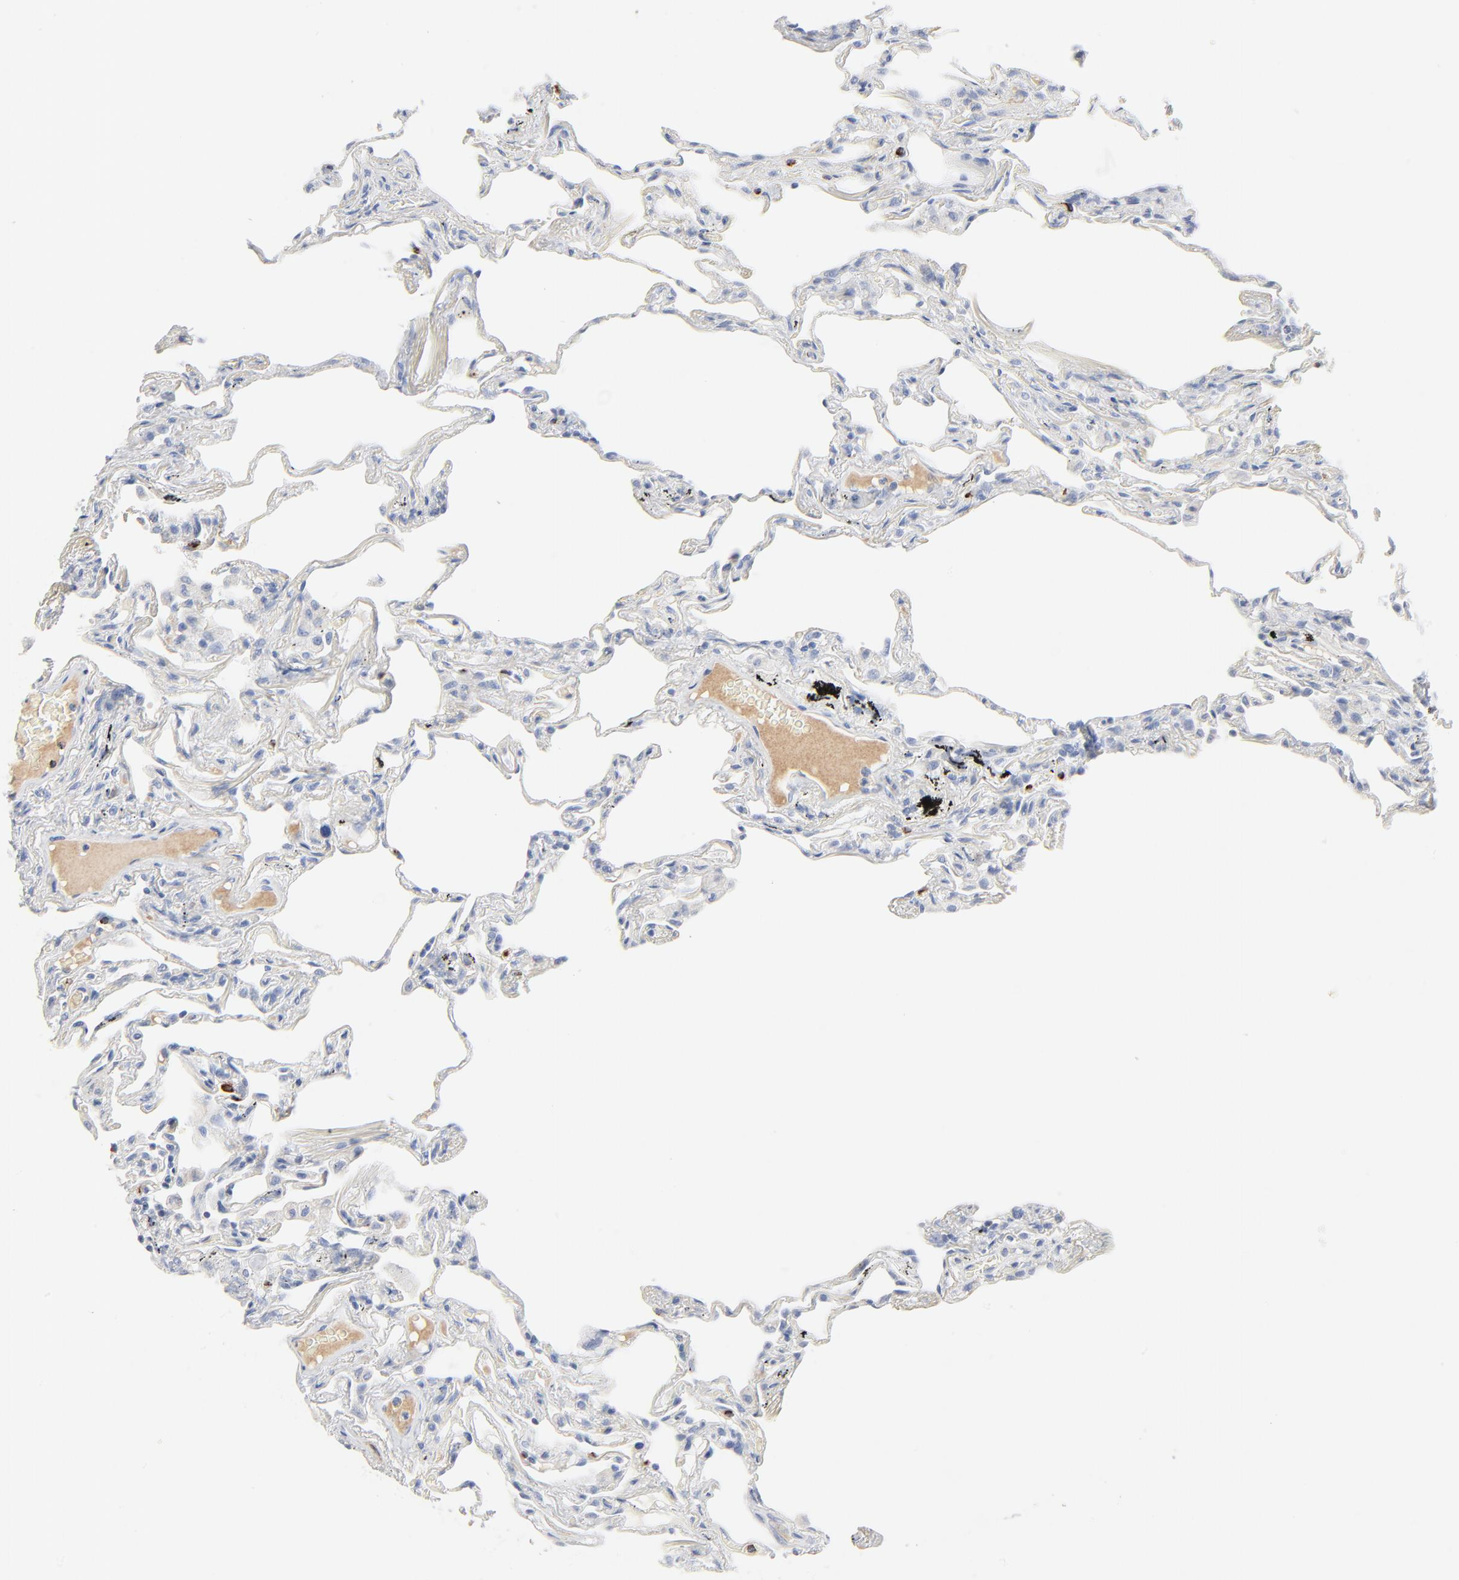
{"staining": {"intensity": "negative", "quantity": "none", "location": "none"}, "tissue": "lung", "cell_type": "Alveolar cells", "image_type": "normal", "snomed": [{"axis": "morphology", "description": "Normal tissue, NOS"}, {"axis": "morphology", "description": "Inflammation, NOS"}, {"axis": "topography", "description": "Lung"}], "caption": "Alveolar cells show no significant positivity in benign lung. (DAB immunohistochemistry (IHC), high magnification).", "gene": "GZMB", "patient": {"sex": "male", "age": 69}}